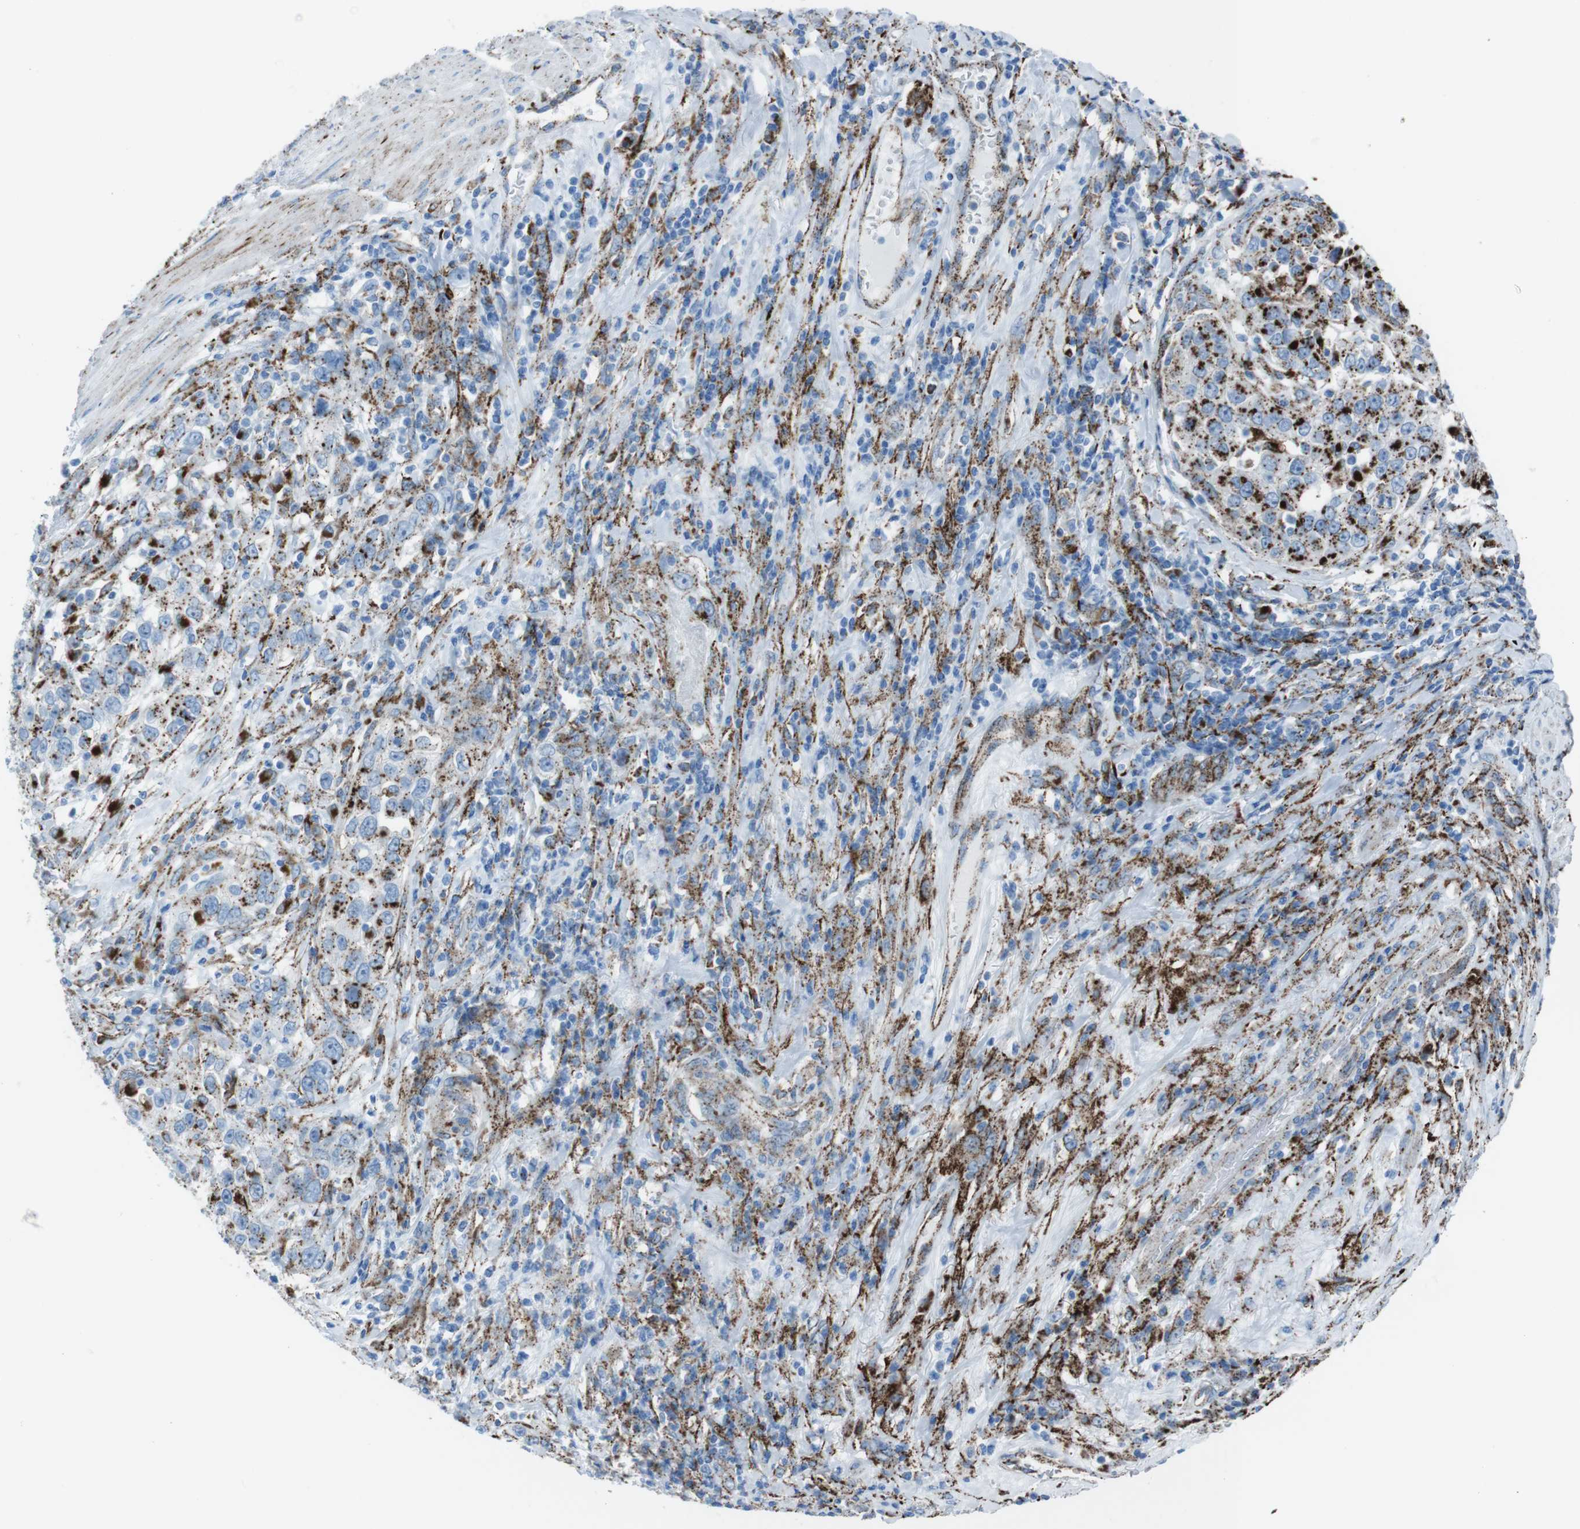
{"staining": {"intensity": "strong", "quantity": "25%-75%", "location": "cytoplasmic/membranous"}, "tissue": "urothelial cancer", "cell_type": "Tumor cells", "image_type": "cancer", "snomed": [{"axis": "morphology", "description": "Urothelial carcinoma, High grade"}, {"axis": "topography", "description": "Urinary bladder"}], "caption": "Protein expression analysis of human urothelial carcinoma (high-grade) reveals strong cytoplasmic/membranous positivity in about 25%-75% of tumor cells.", "gene": "SCARB2", "patient": {"sex": "female", "age": 80}}